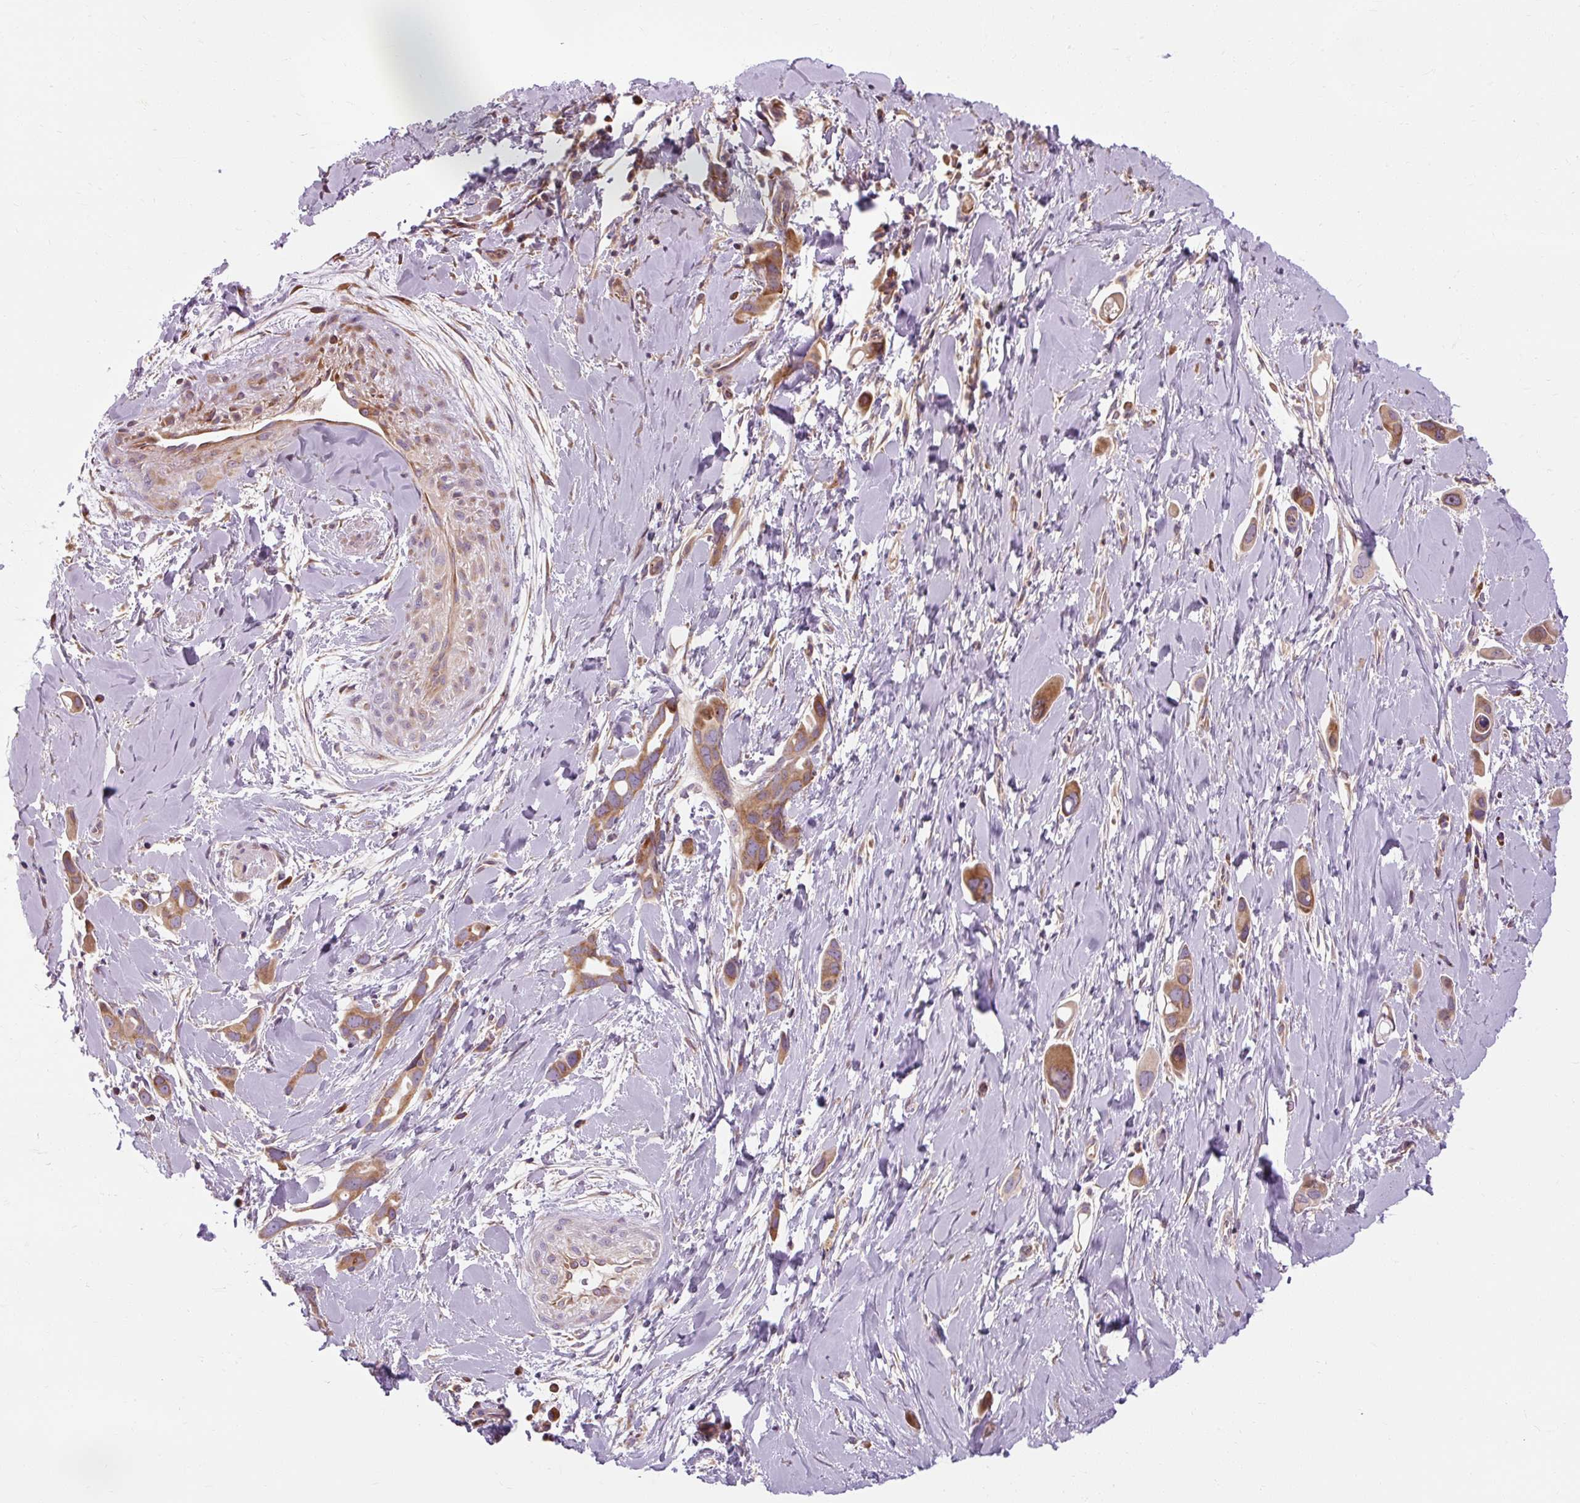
{"staining": {"intensity": "moderate", "quantity": ">75%", "location": "cytoplasmic/membranous"}, "tissue": "lung cancer", "cell_type": "Tumor cells", "image_type": "cancer", "snomed": [{"axis": "morphology", "description": "Adenocarcinoma, NOS"}, {"axis": "topography", "description": "Lung"}], "caption": "Brown immunohistochemical staining in human lung cancer shows moderate cytoplasmic/membranous expression in about >75% of tumor cells.", "gene": "PRSS48", "patient": {"sex": "male", "age": 76}}